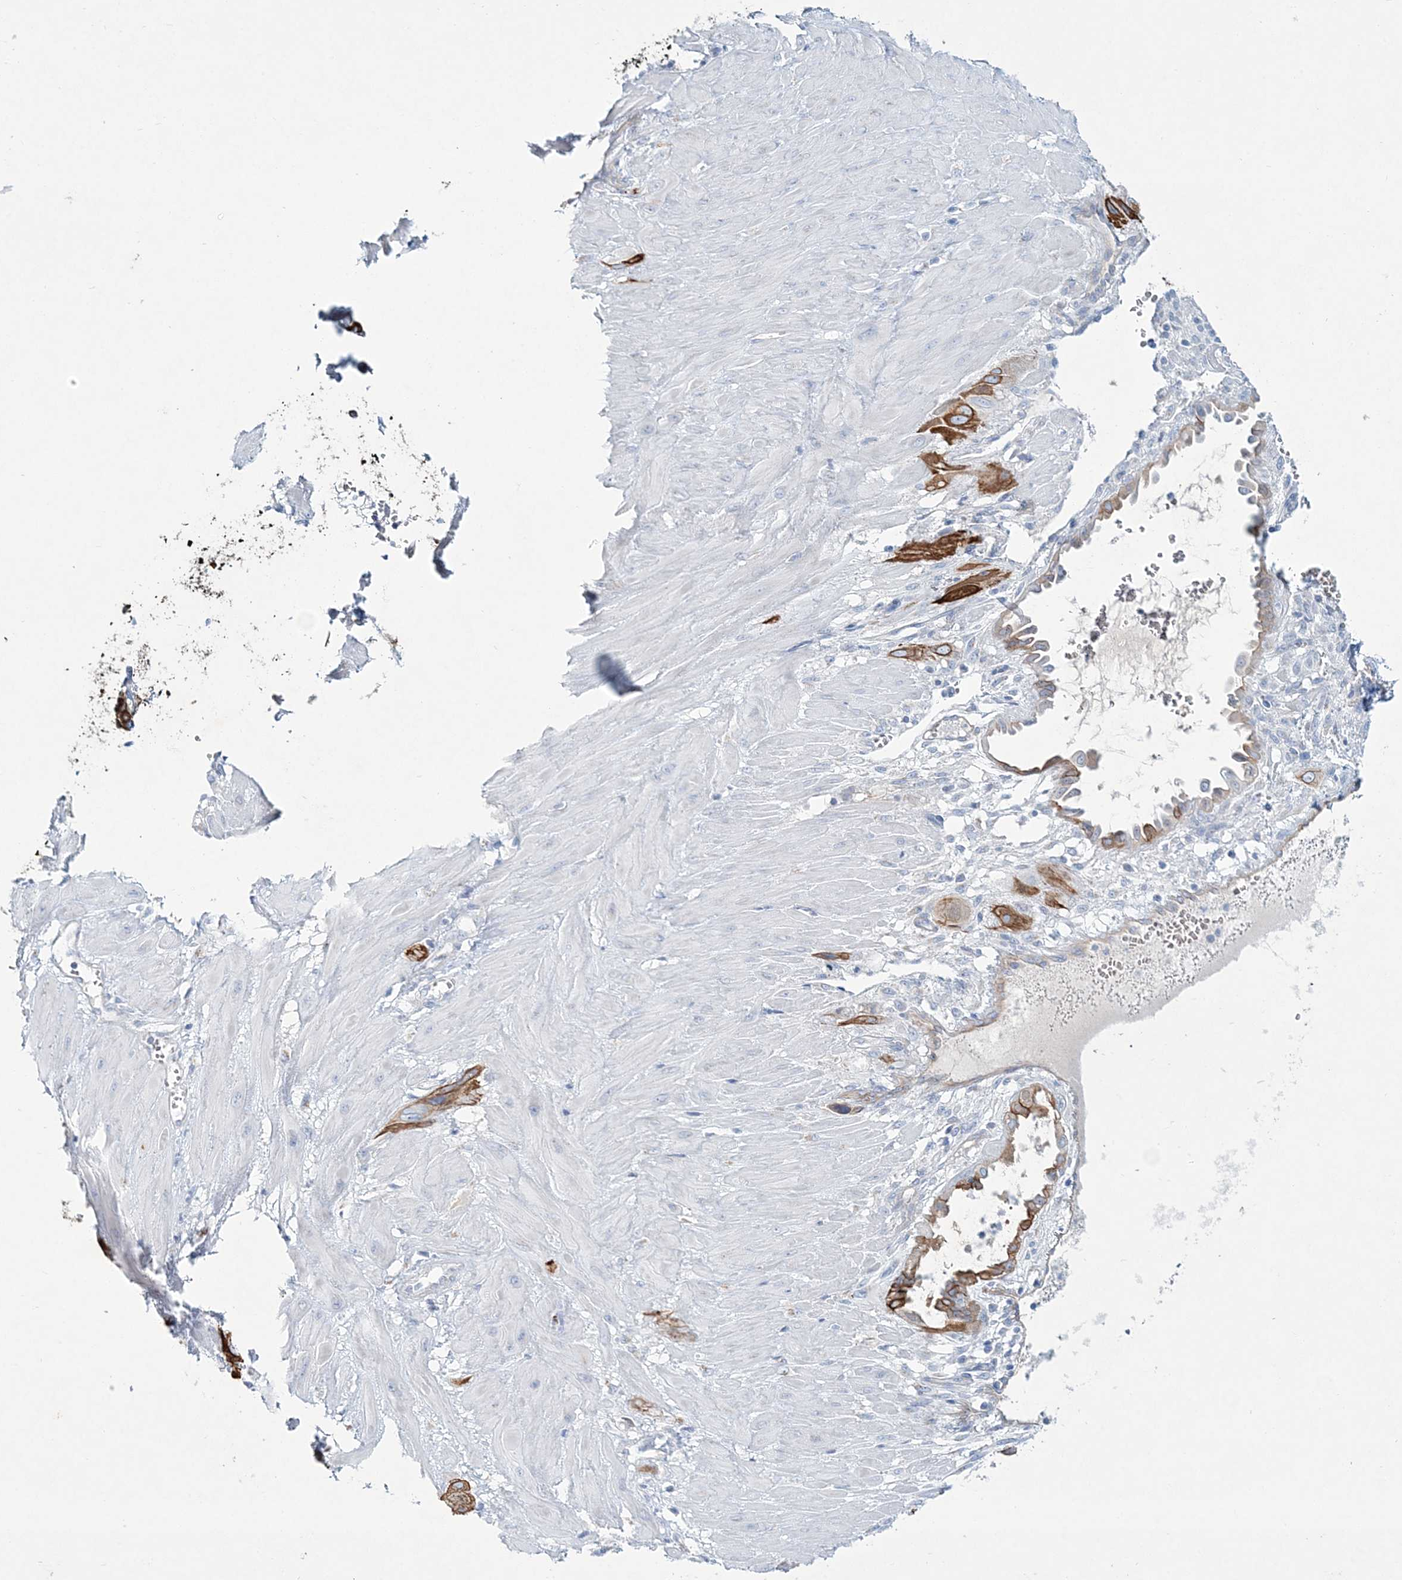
{"staining": {"intensity": "moderate", "quantity": ">75%", "location": "cytoplasmic/membranous"}, "tissue": "cervical cancer", "cell_type": "Tumor cells", "image_type": "cancer", "snomed": [{"axis": "morphology", "description": "Squamous cell carcinoma, NOS"}, {"axis": "topography", "description": "Cervix"}], "caption": "Human cervical squamous cell carcinoma stained for a protein (brown) reveals moderate cytoplasmic/membranous positive expression in about >75% of tumor cells.", "gene": "ADGRL1", "patient": {"sex": "female", "age": 34}}